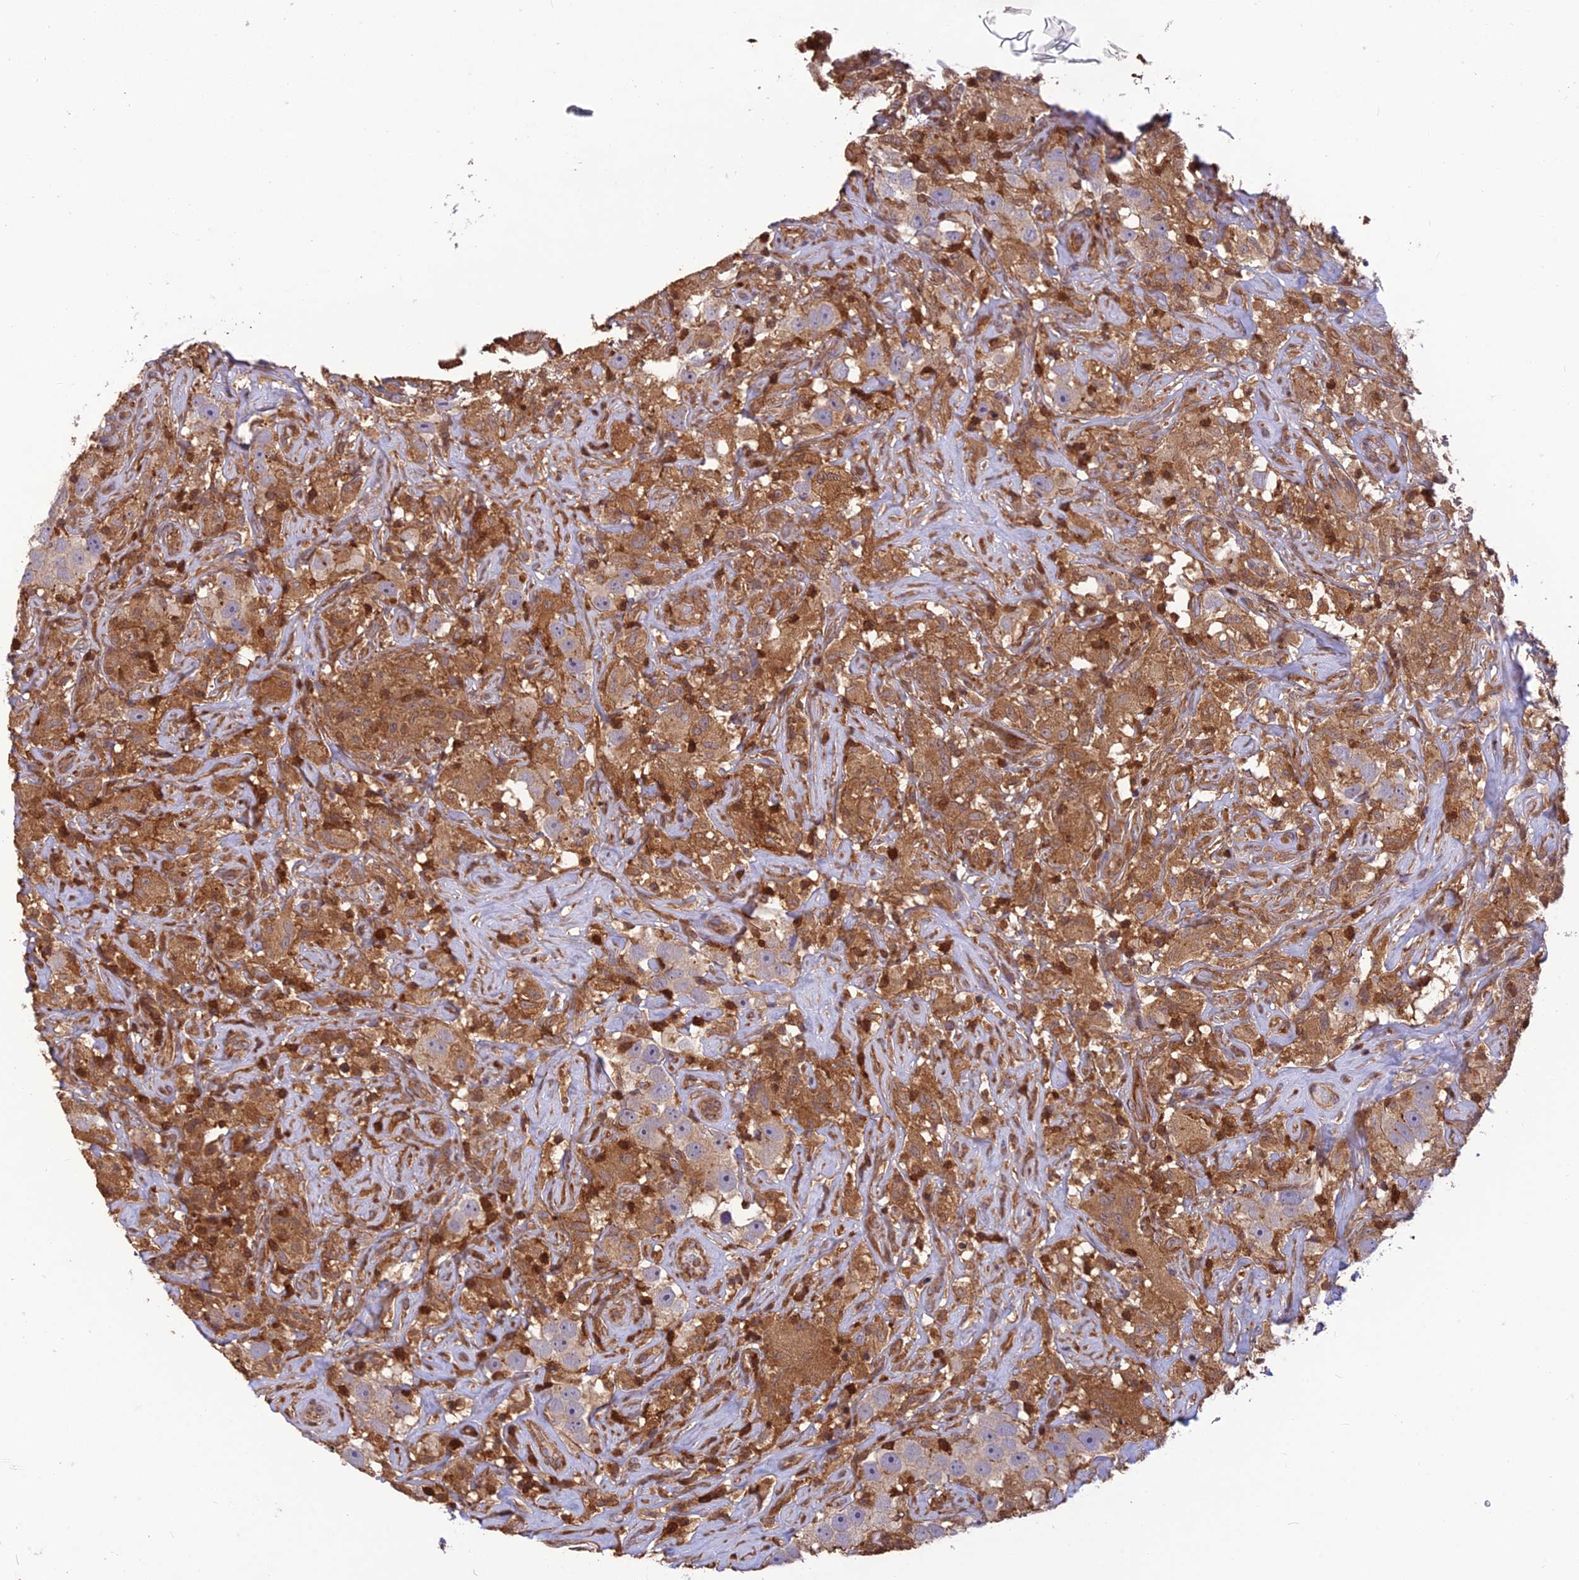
{"staining": {"intensity": "negative", "quantity": "none", "location": "none"}, "tissue": "testis cancer", "cell_type": "Tumor cells", "image_type": "cancer", "snomed": [{"axis": "morphology", "description": "Seminoma, NOS"}, {"axis": "topography", "description": "Testis"}], "caption": "Immunohistochemistry (IHC) micrograph of neoplastic tissue: human testis seminoma stained with DAB (3,3'-diaminobenzidine) displays no significant protein positivity in tumor cells.", "gene": "HPSE2", "patient": {"sex": "male", "age": 49}}